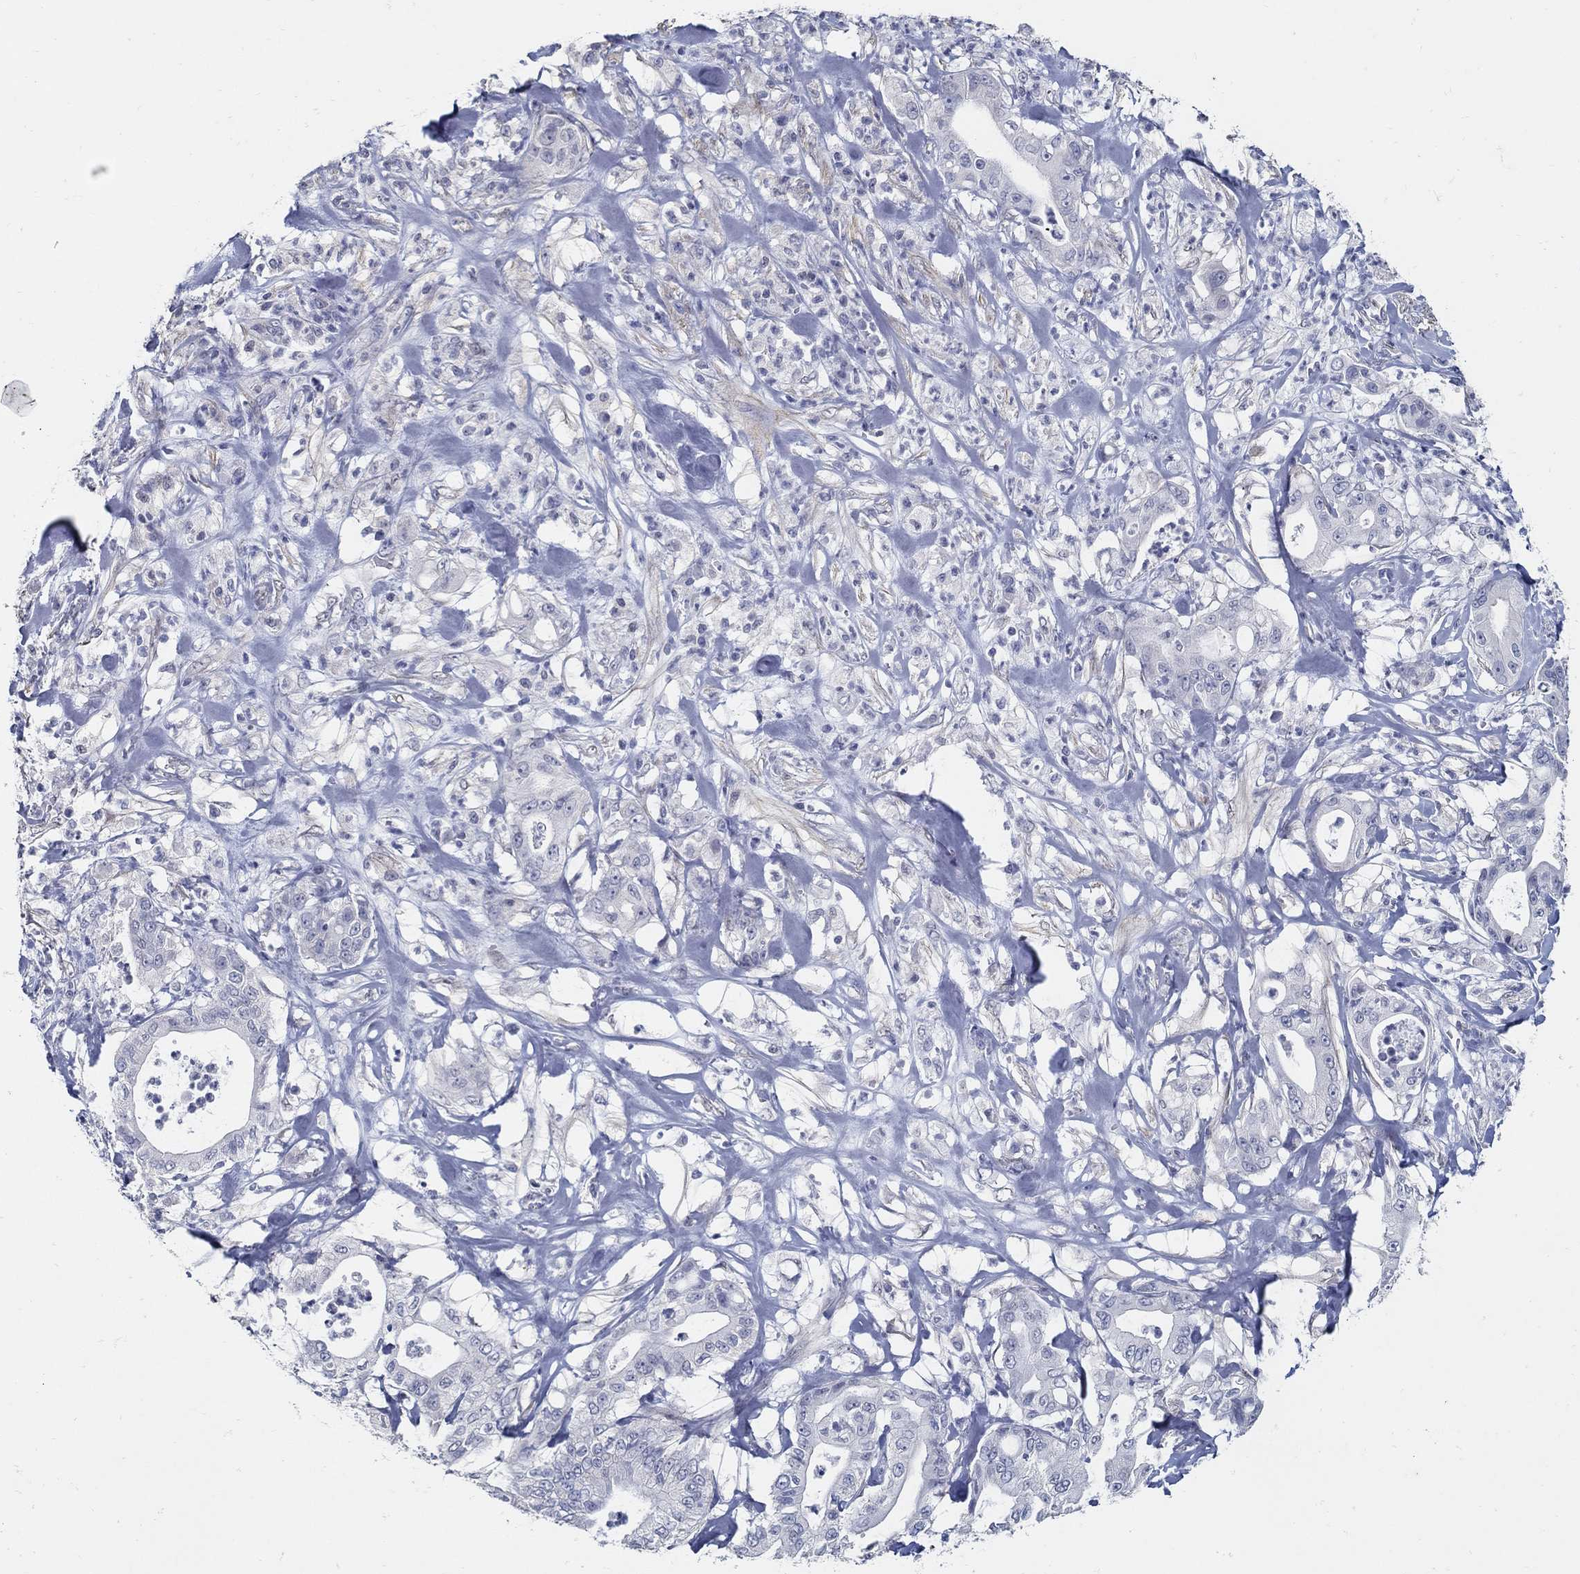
{"staining": {"intensity": "negative", "quantity": "none", "location": "none"}, "tissue": "pancreatic cancer", "cell_type": "Tumor cells", "image_type": "cancer", "snomed": [{"axis": "morphology", "description": "Adenocarcinoma, NOS"}, {"axis": "topography", "description": "Pancreas"}], "caption": "DAB immunohistochemical staining of pancreatic cancer (adenocarcinoma) demonstrates no significant expression in tumor cells. (Immunohistochemistry (ihc), brightfield microscopy, high magnification).", "gene": "USP29", "patient": {"sex": "male", "age": 71}}